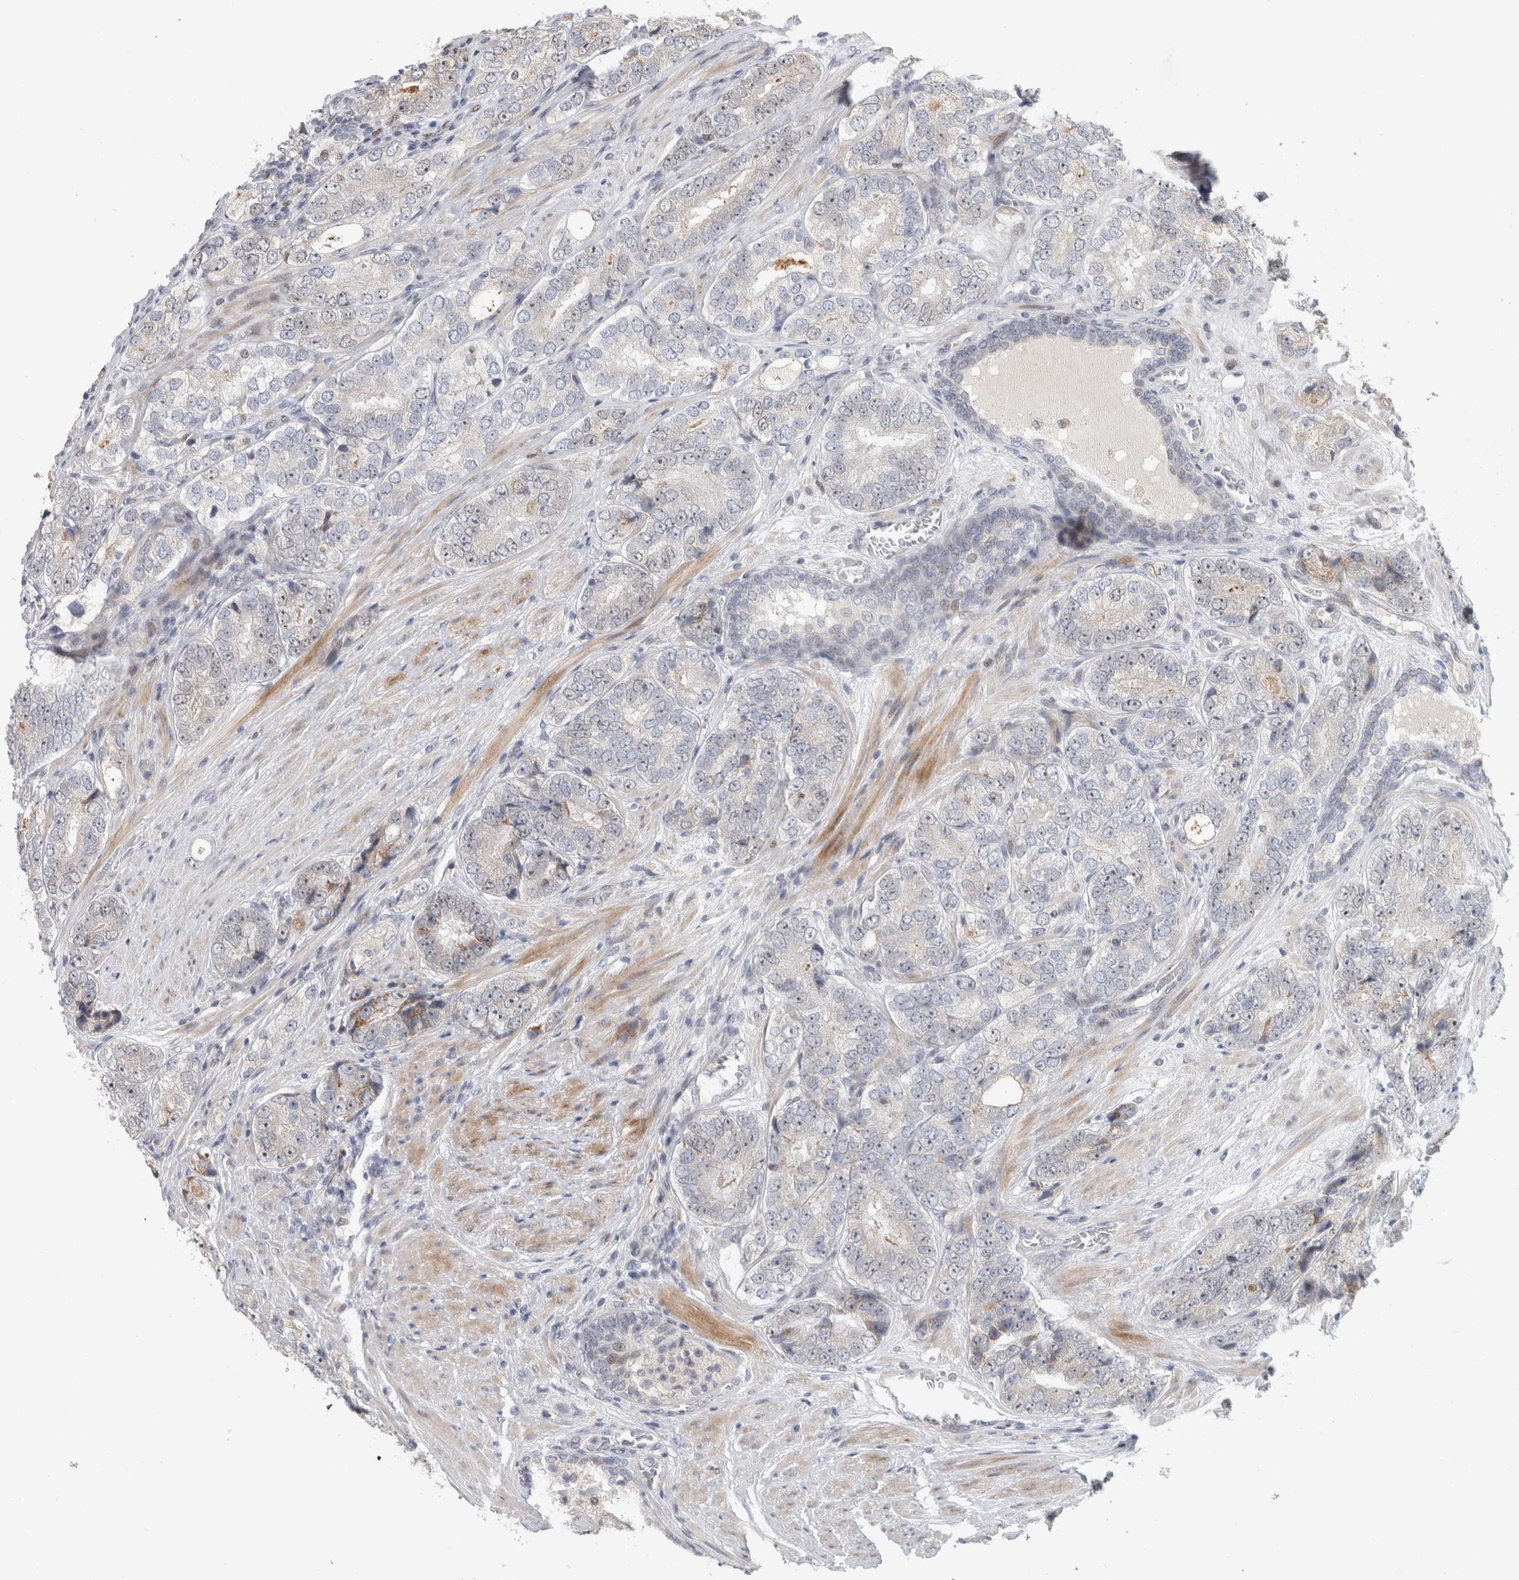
{"staining": {"intensity": "negative", "quantity": "none", "location": "none"}, "tissue": "prostate cancer", "cell_type": "Tumor cells", "image_type": "cancer", "snomed": [{"axis": "morphology", "description": "Adenocarcinoma, High grade"}, {"axis": "topography", "description": "Prostate"}], "caption": "The immunohistochemistry micrograph has no significant staining in tumor cells of prostate high-grade adenocarcinoma tissue. The staining was performed using DAB (3,3'-diaminobenzidine) to visualize the protein expression in brown, while the nuclei were stained in blue with hematoxylin (Magnification: 20x).", "gene": "INSRR", "patient": {"sex": "male", "age": 56}}